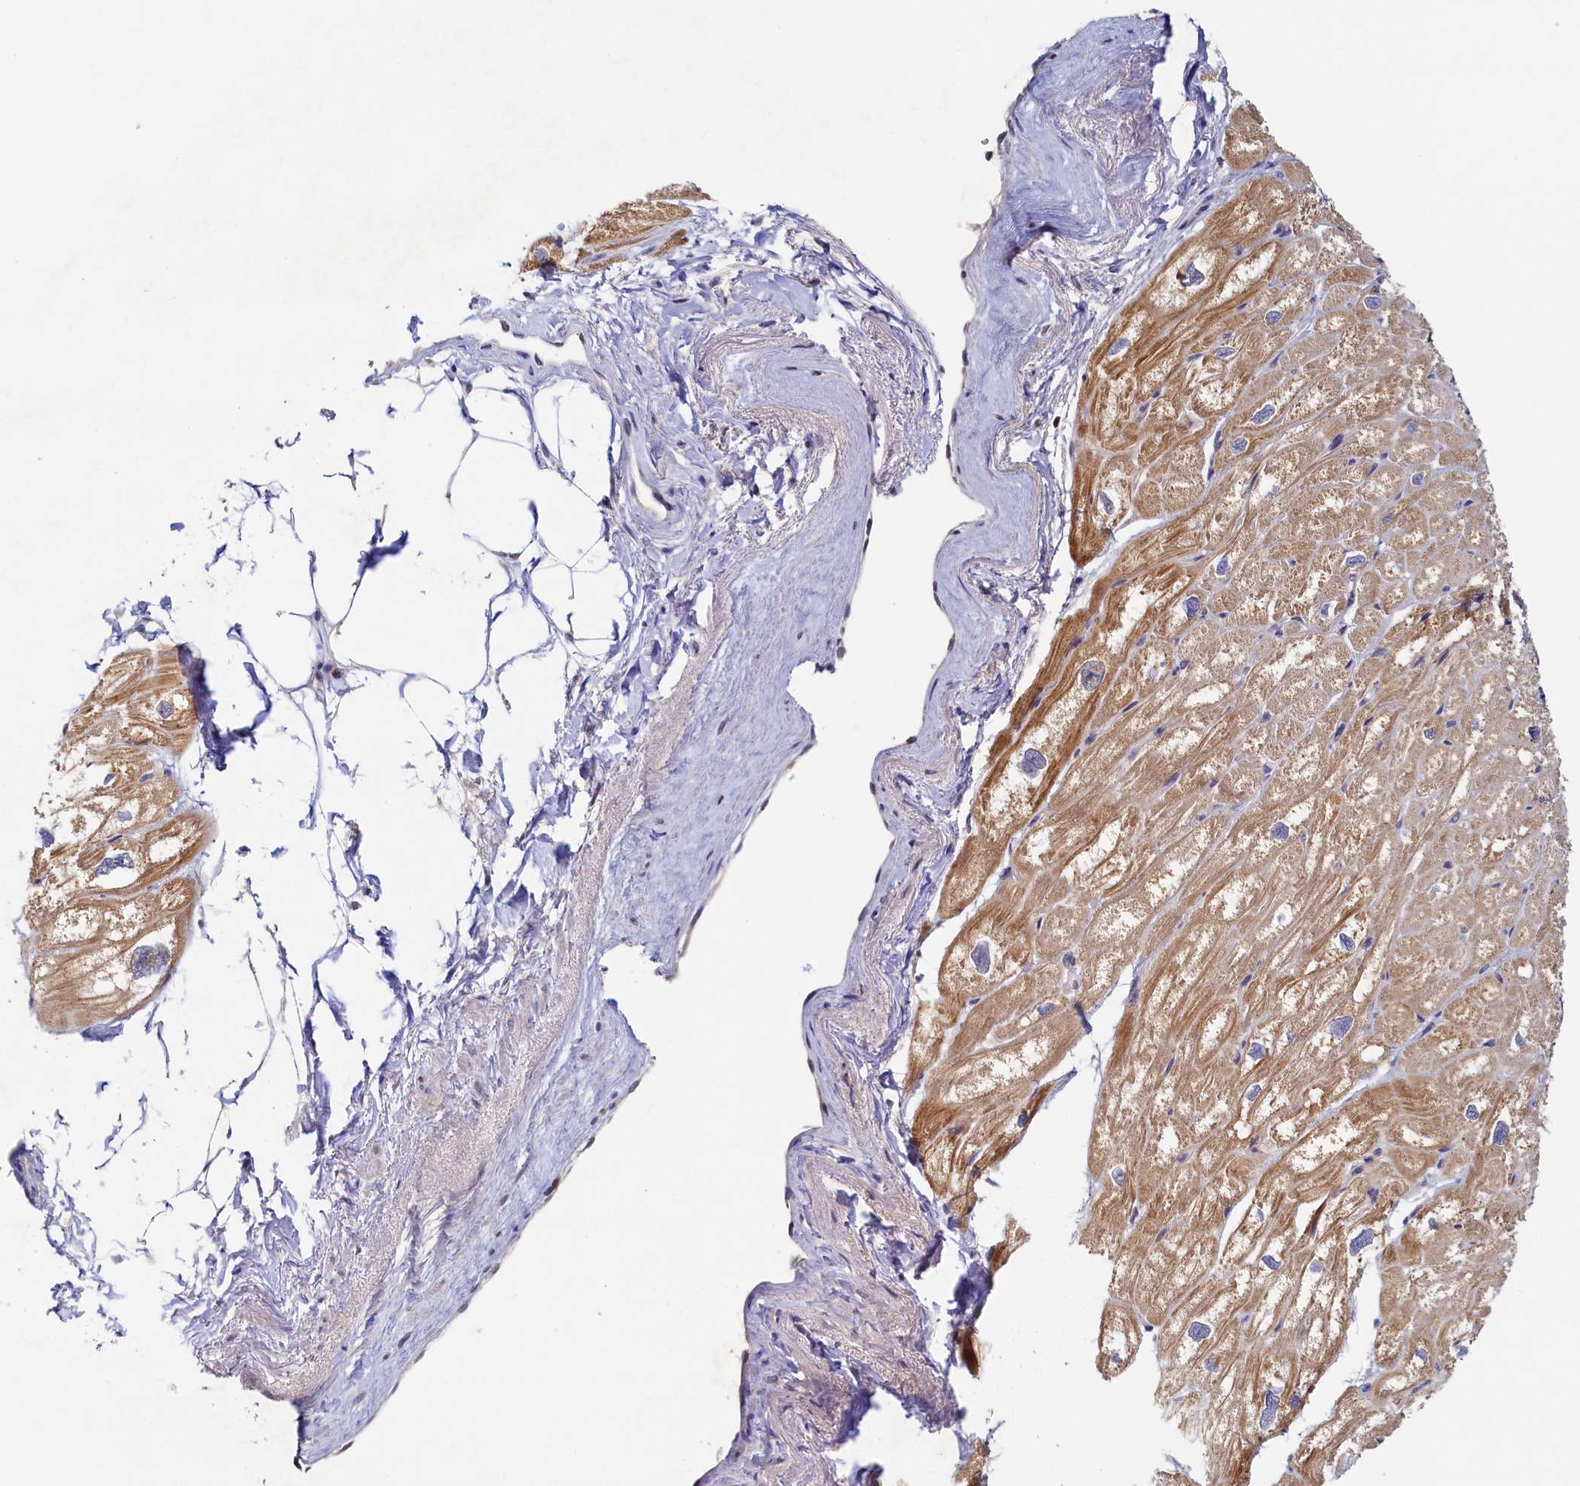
{"staining": {"intensity": "moderate", "quantity": "<25%", "location": "cytoplasmic/membranous"}, "tissue": "heart muscle", "cell_type": "Cardiomyocytes", "image_type": "normal", "snomed": [{"axis": "morphology", "description": "Normal tissue, NOS"}, {"axis": "topography", "description": "Heart"}], "caption": "High-magnification brightfield microscopy of unremarkable heart muscle stained with DAB (3,3'-diaminobenzidine) (brown) and counterstained with hematoxylin (blue). cardiomyocytes exhibit moderate cytoplasmic/membranous positivity is identified in about<25% of cells.", "gene": "PAAF1", "patient": {"sex": "male", "age": 50}}